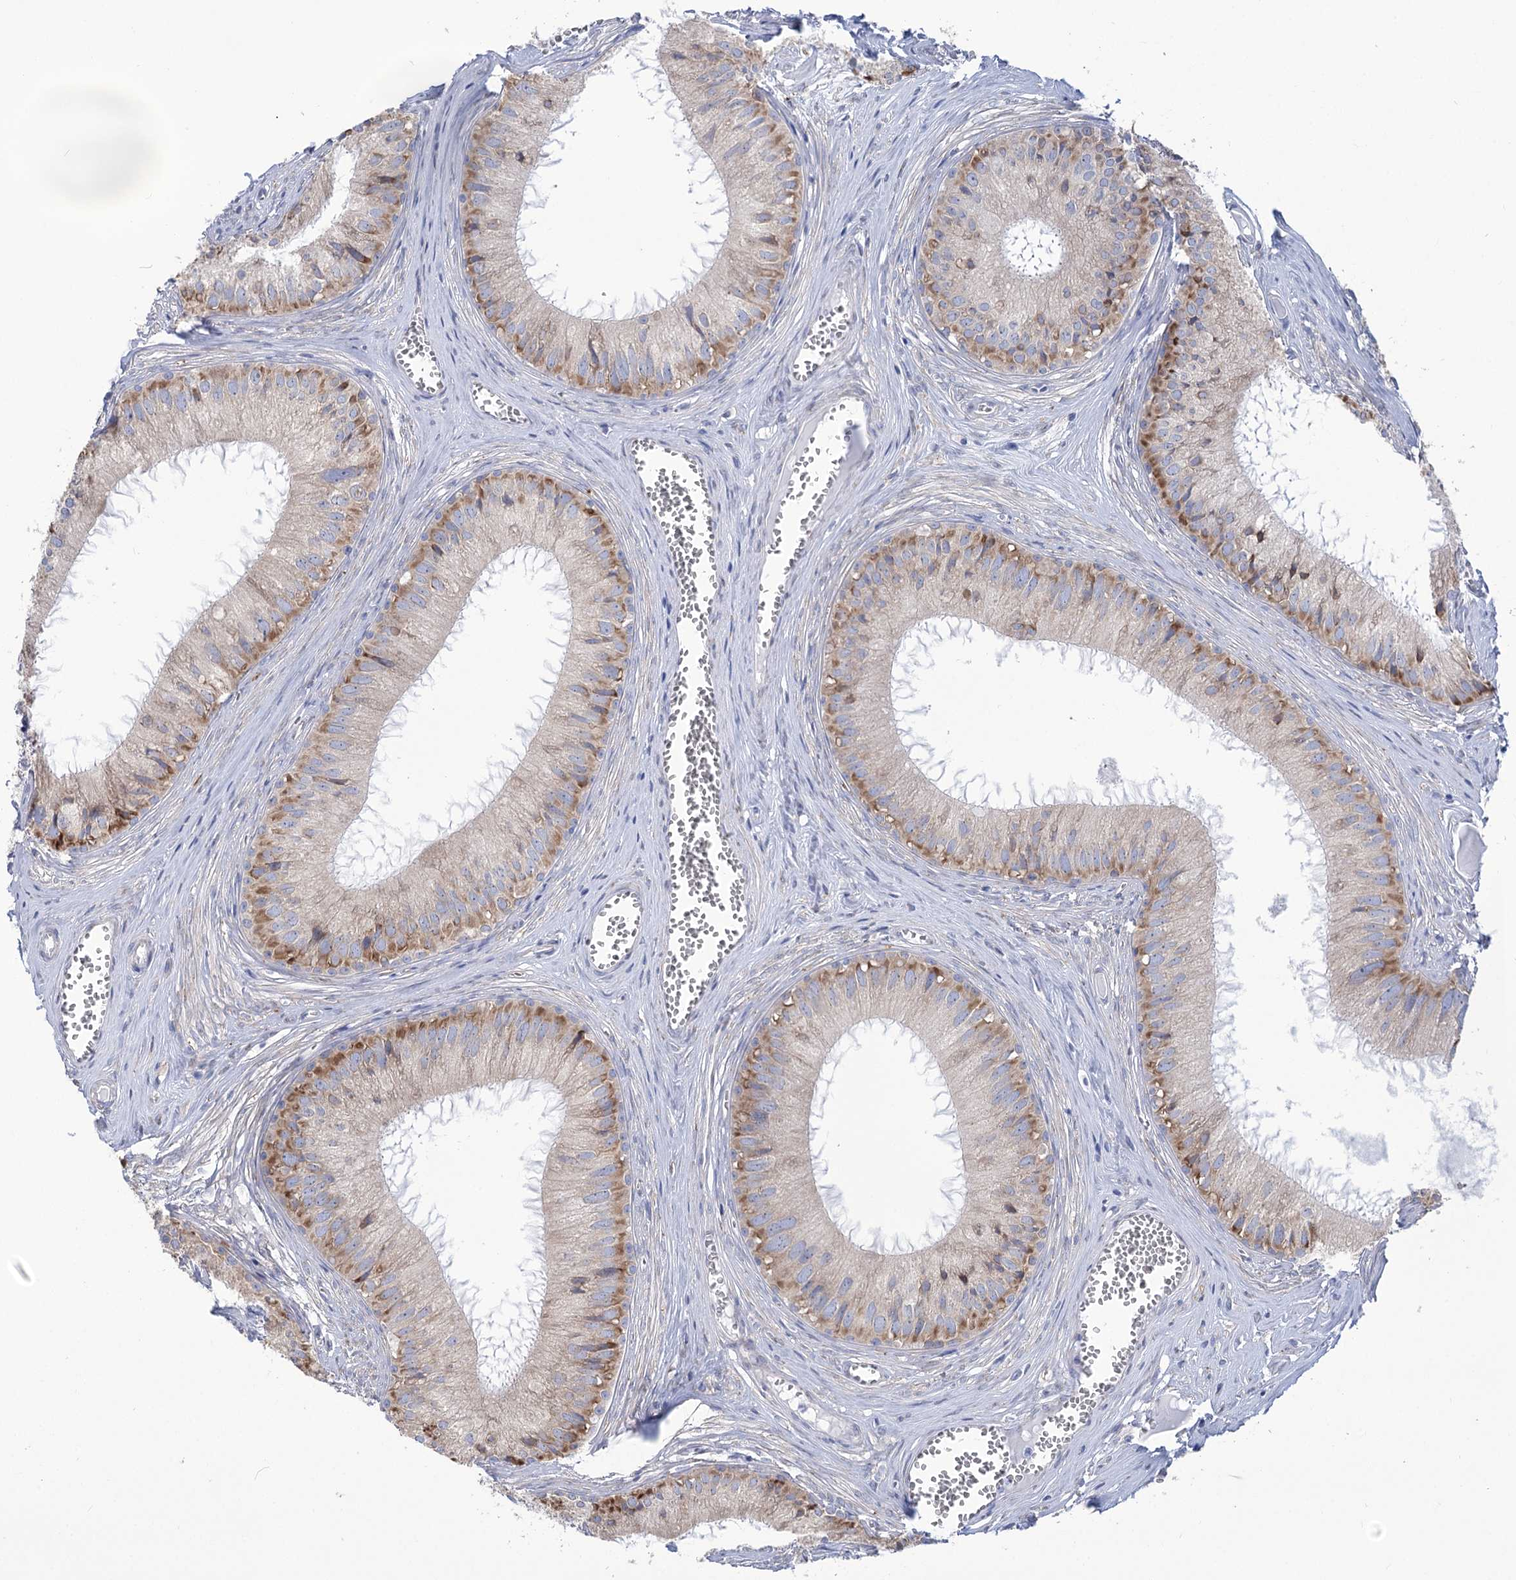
{"staining": {"intensity": "moderate", "quantity": "<25%", "location": "cytoplasmic/membranous"}, "tissue": "epididymis", "cell_type": "Glandular cells", "image_type": "normal", "snomed": [{"axis": "morphology", "description": "Normal tissue, NOS"}, {"axis": "topography", "description": "Epididymis"}], "caption": "High-power microscopy captured an IHC image of unremarkable epididymis, revealing moderate cytoplasmic/membranous expression in about <25% of glandular cells. Using DAB (brown) and hematoxylin (blue) stains, captured at high magnification using brightfield microscopy.", "gene": "STT3B", "patient": {"sex": "male", "age": 36}}